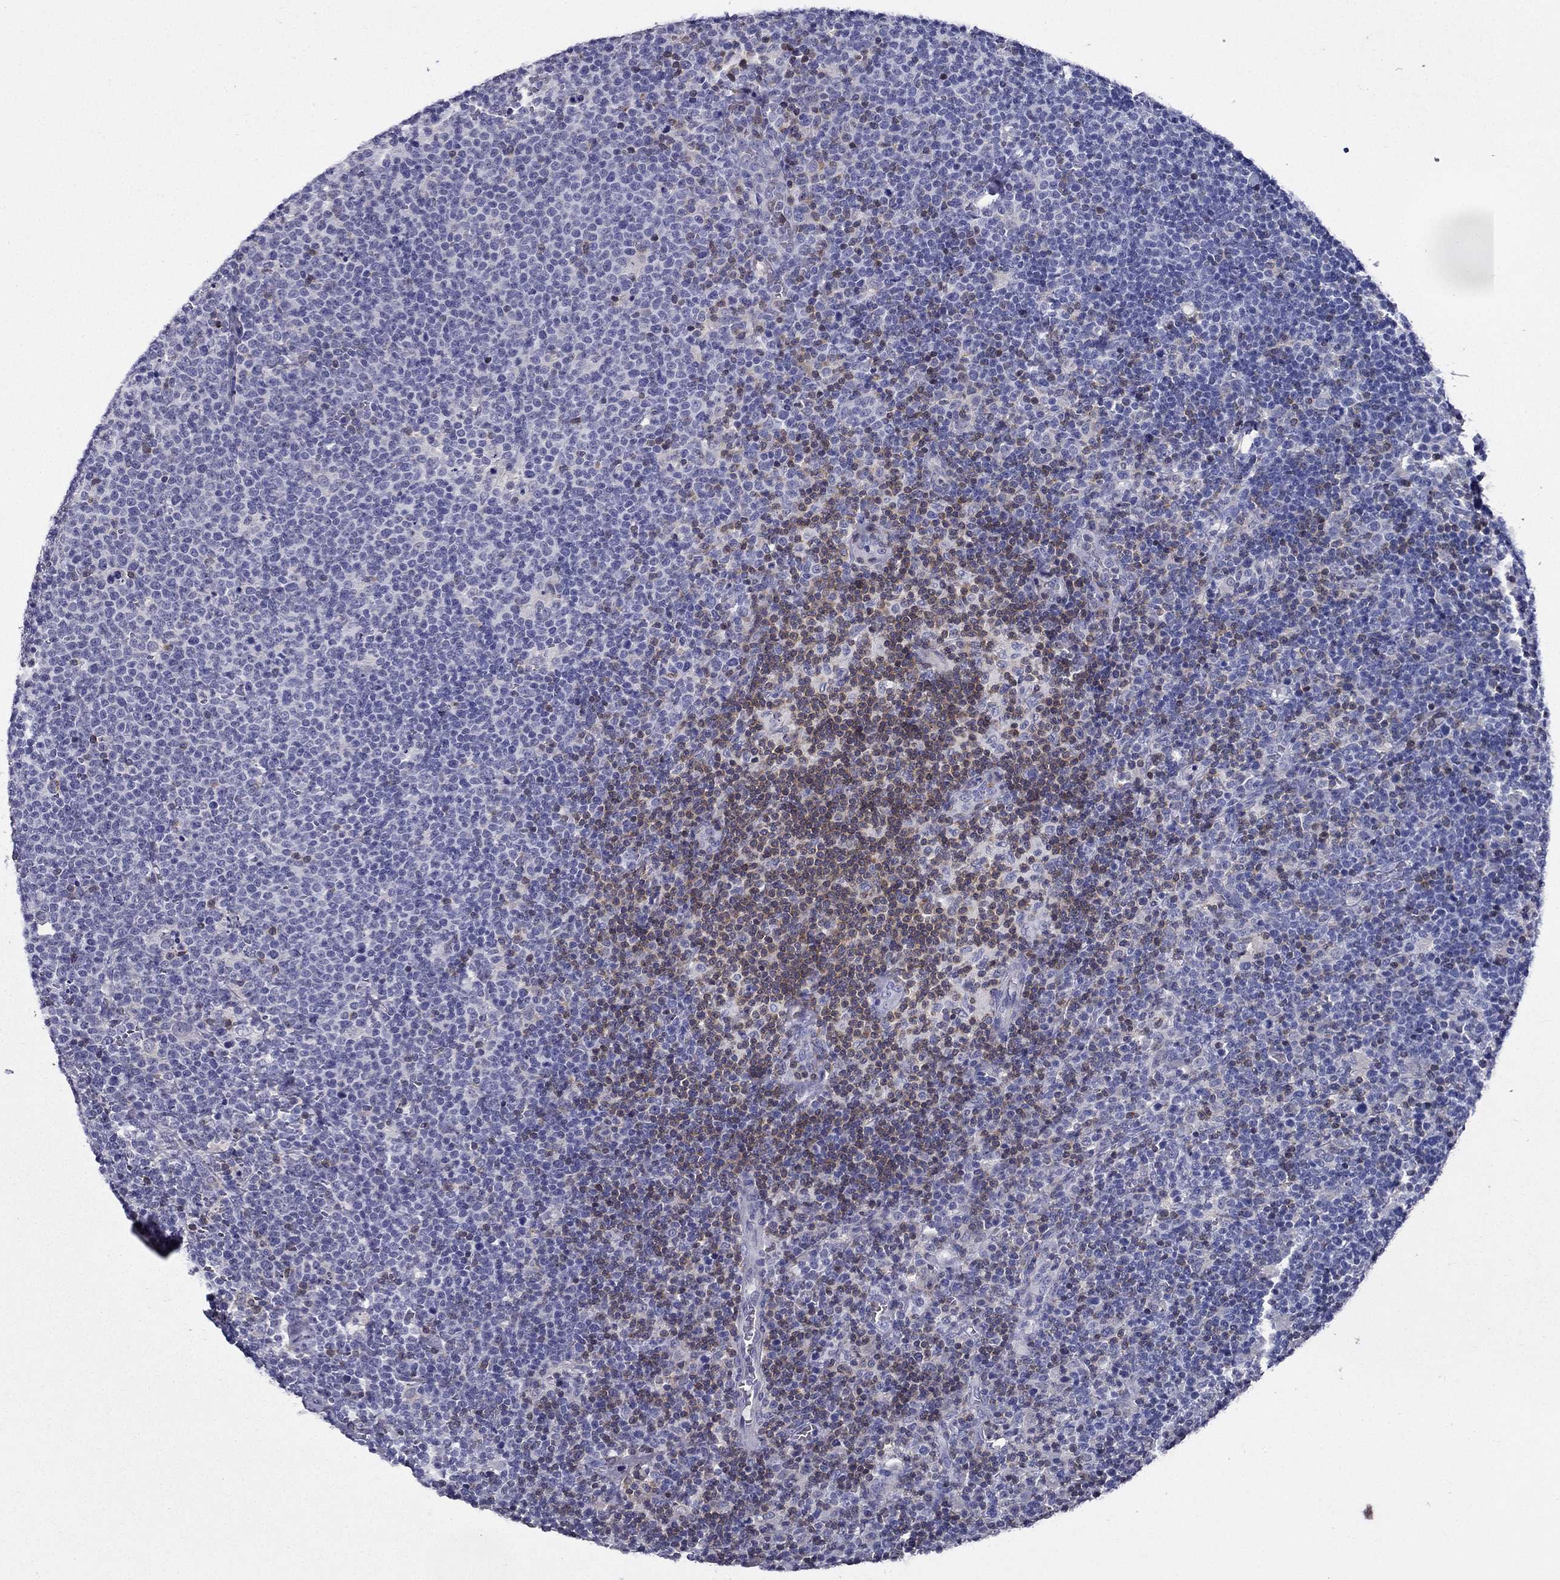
{"staining": {"intensity": "negative", "quantity": "none", "location": "none"}, "tissue": "lymphoma", "cell_type": "Tumor cells", "image_type": "cancer", "snomed": [{"axis": "morphology", "description": "Malignant lymphoma, non-Hodgkin's type, High grade"}, {"axis": "topography", "description": "Lymph node"}], "caption": "Immunohistochemistry photomicrograph of neoplastic tissue: human high-grade malignant lymphoma, non-Hodgkin's type stained with DAB (3,3'-diaminobenzidine) displays no significant protein expression in tumor cells.", "gene": "AAK1", "patient": {"sex": "male", "age": 61}}